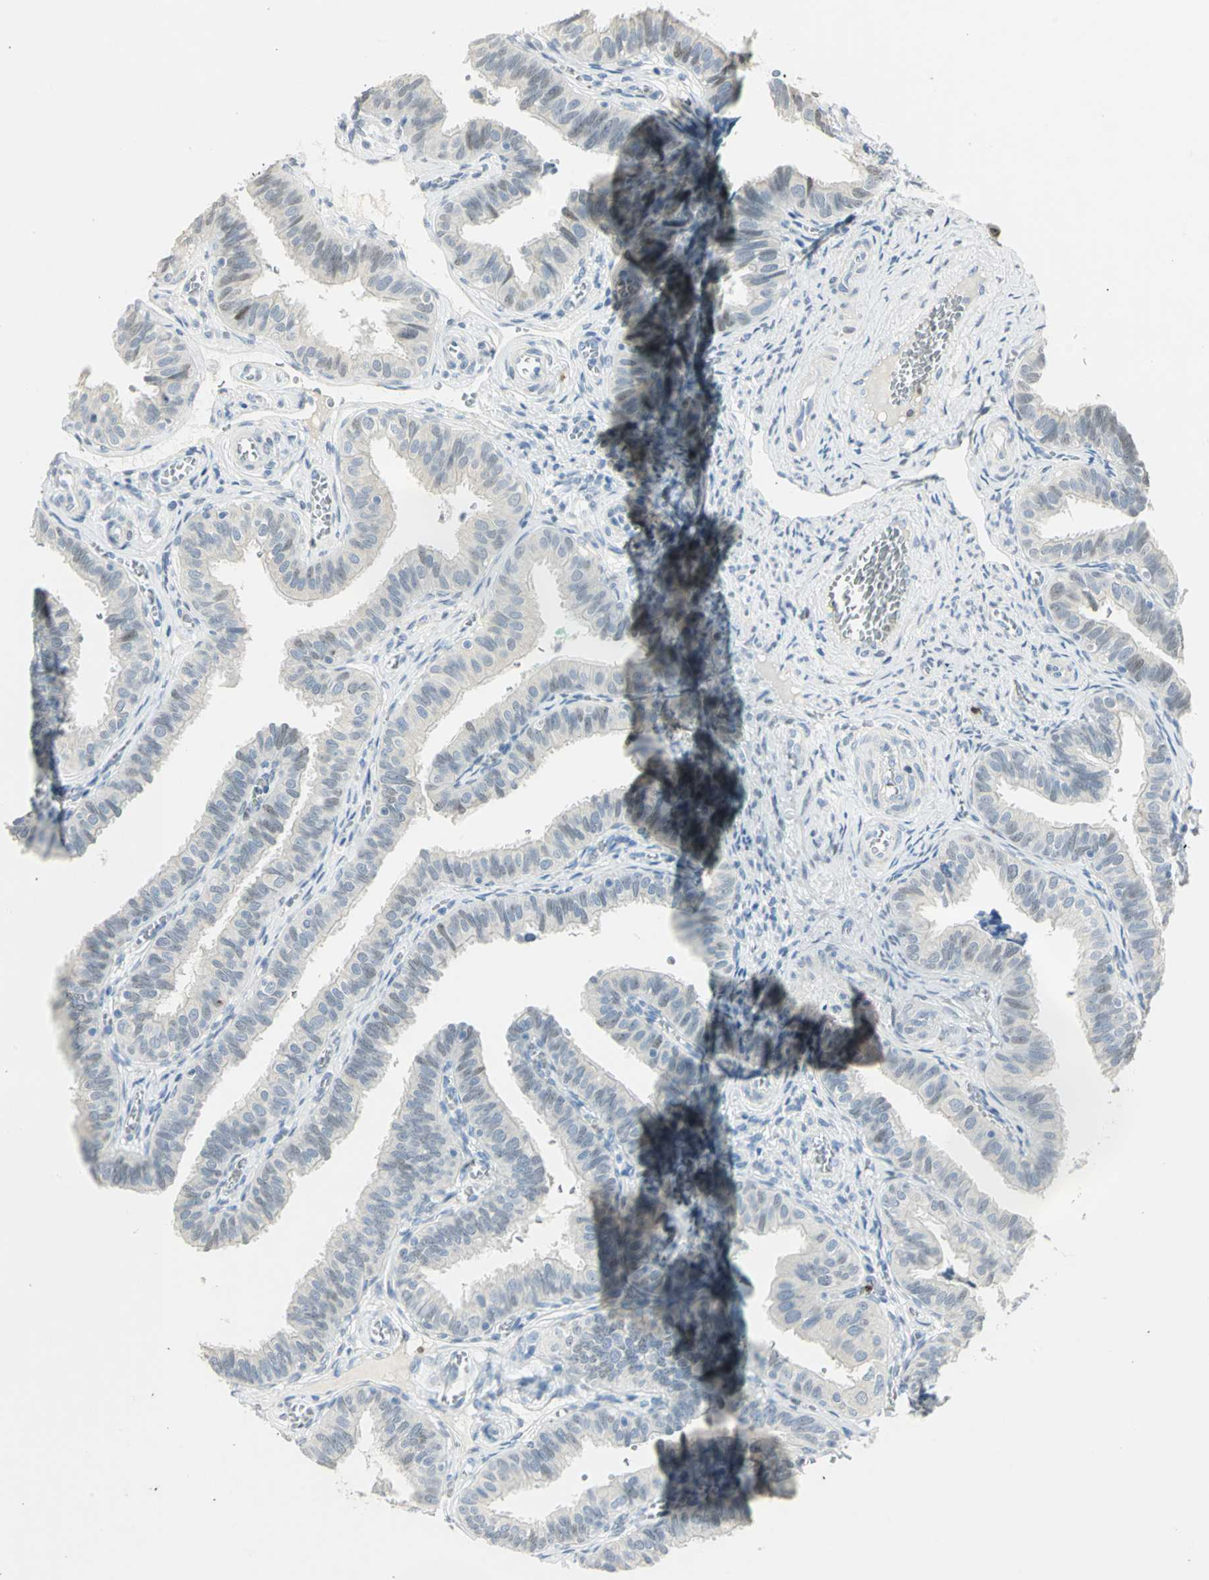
{"staining": {"intensity": "moderate", "quantity": "25%-75%", "location": "nuclear"}, "tissue": "fallopian tube", "cell_type": "Glandular cells", "image_type": "normal", "snomed": [{"axis": "morphology", "description": "Normal tissue, NOS"}, {"axis": "topography", "description": "Fallopian tube"}], "caption": "Fallopian tube was stained to show a protein in brown. There is medium levels of moderate nuclear staining in approximately 25%-75% of glandular cells.", "gene": "BCL6", "patient": {"sex": "female", "age": 46}}